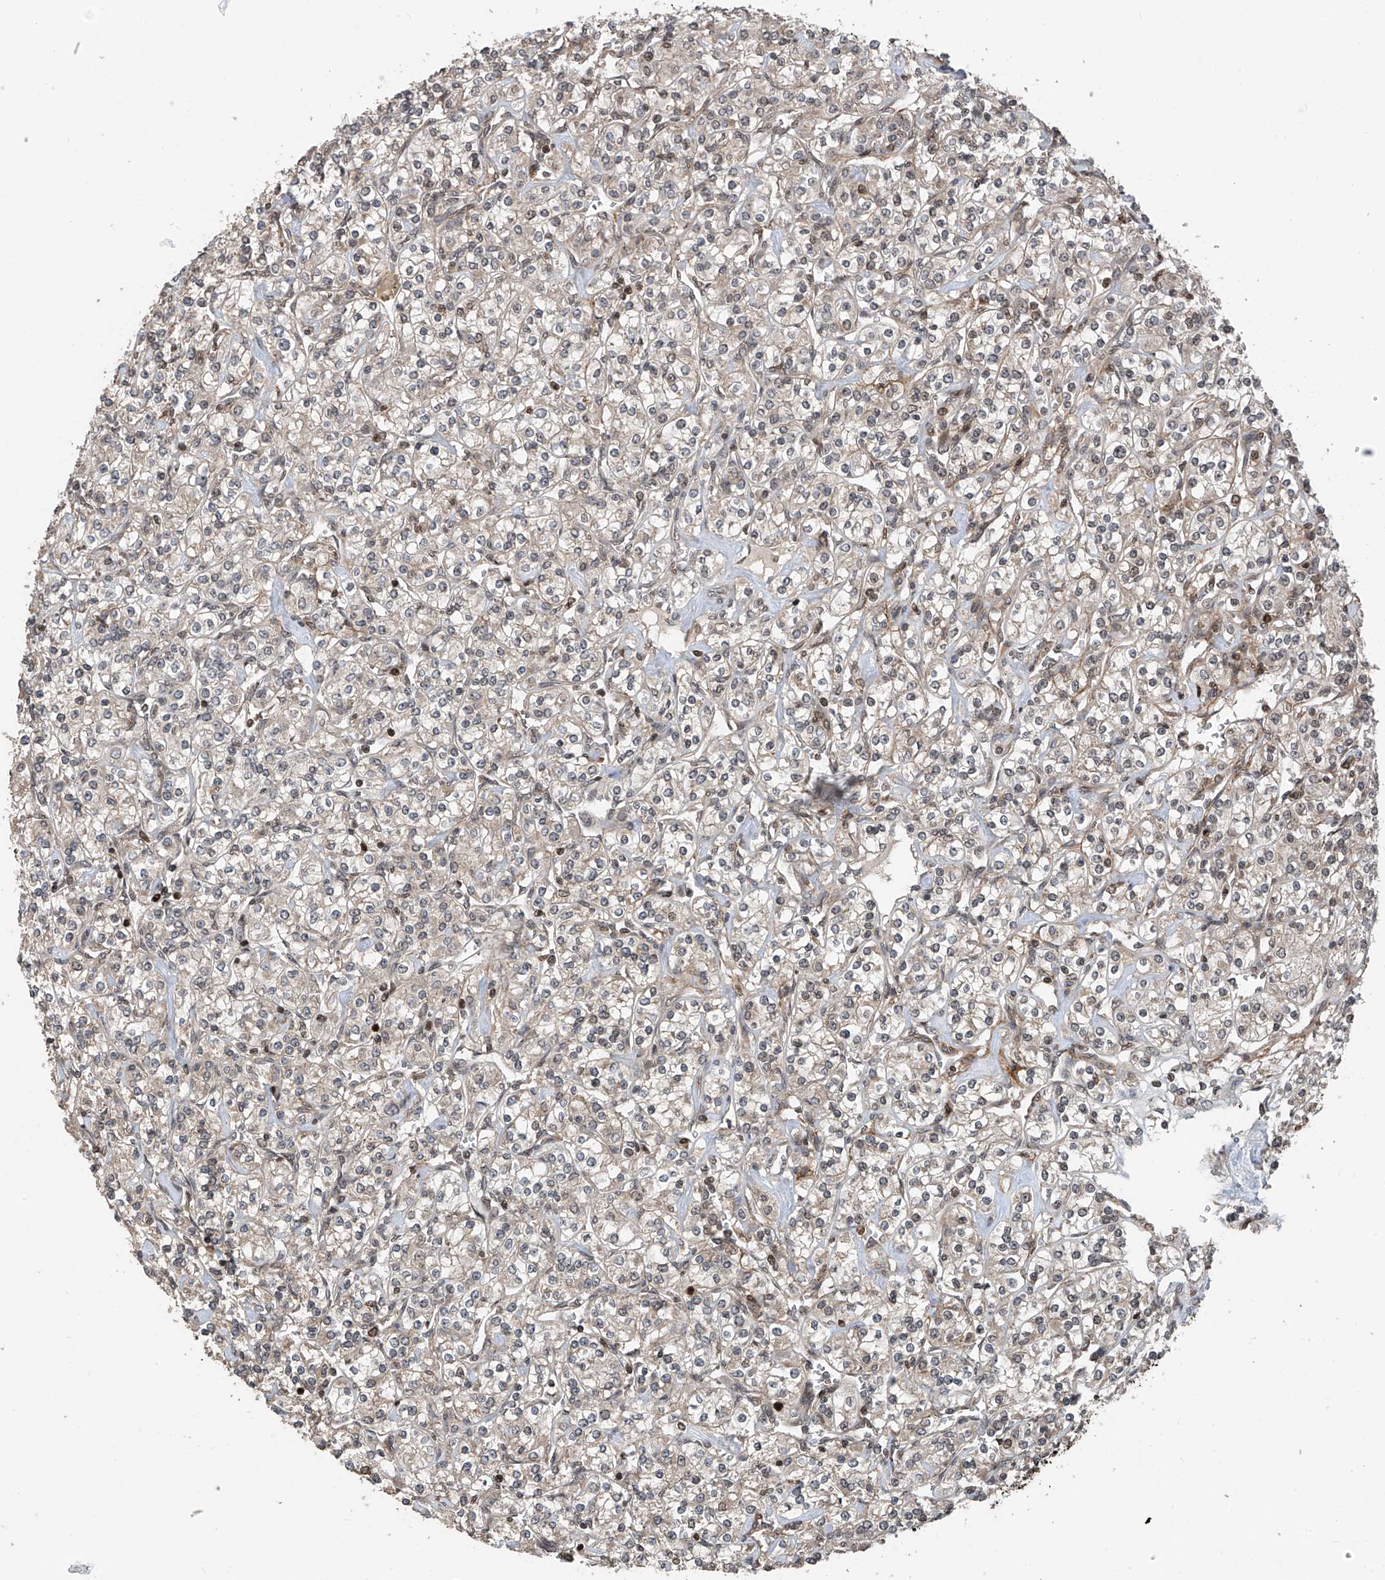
{"staining": {"intensity": "moderate", "quantity": "<25%", "location": "nuclear"}, "tissue": "renal cancer", "cell_type": "Tumor cells", "image_type": "cancer", "snomed": [{"axis": "morphology", "description": "Adenocarcinoma, NOS"}, {"axis": "topography", "description": "Kidney"}], "caption": "Renal cancer stained for a protein reveals moderate nuclear positivity in tumor cells. (IHC, brightfield microscopy, high magnification).", "gene": "DNAJC9", "patient": {"sex": "male", "age": 77}}